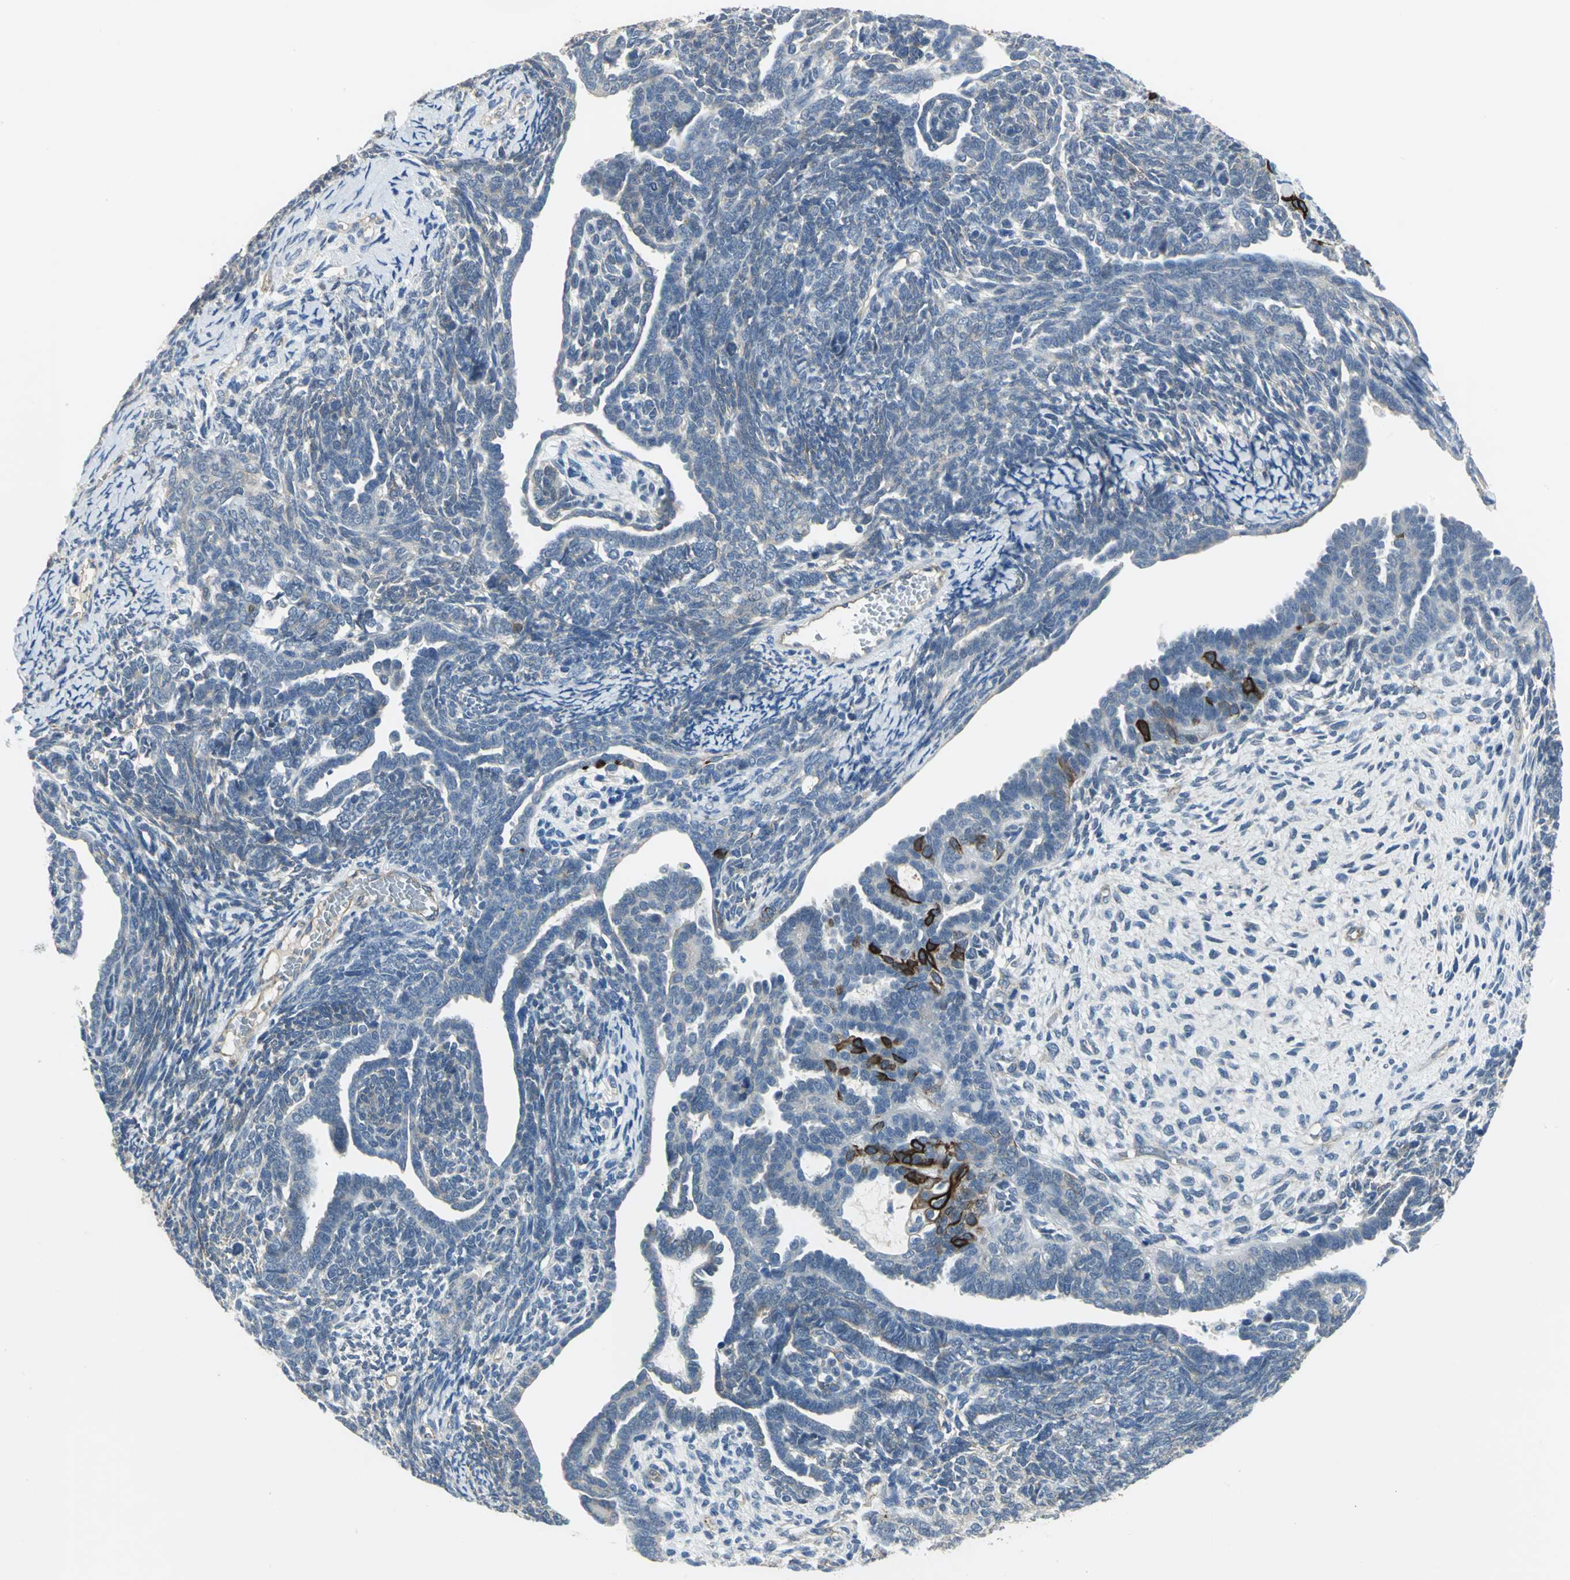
{"staining": {"intensity": "strong", "quantity": "<25%", "location": "cytoplasmic/membranous"}, "tissue": "endometrial cancer", "cell_type": "Tumor cells", "image_type": "cancer", "snomed": [{"axis": "morphology", "description": "Neoplasm, malignant, NOS"}, {"axis": "topography", "description": "Endometrium"}], "caption": "Human endometrial cancer (malignant neoplasm) stained with a protein marker reveals strong staining in tumor cells.", "gene": "HTR1F", "patient": {"sex": "female", "age": 74}}